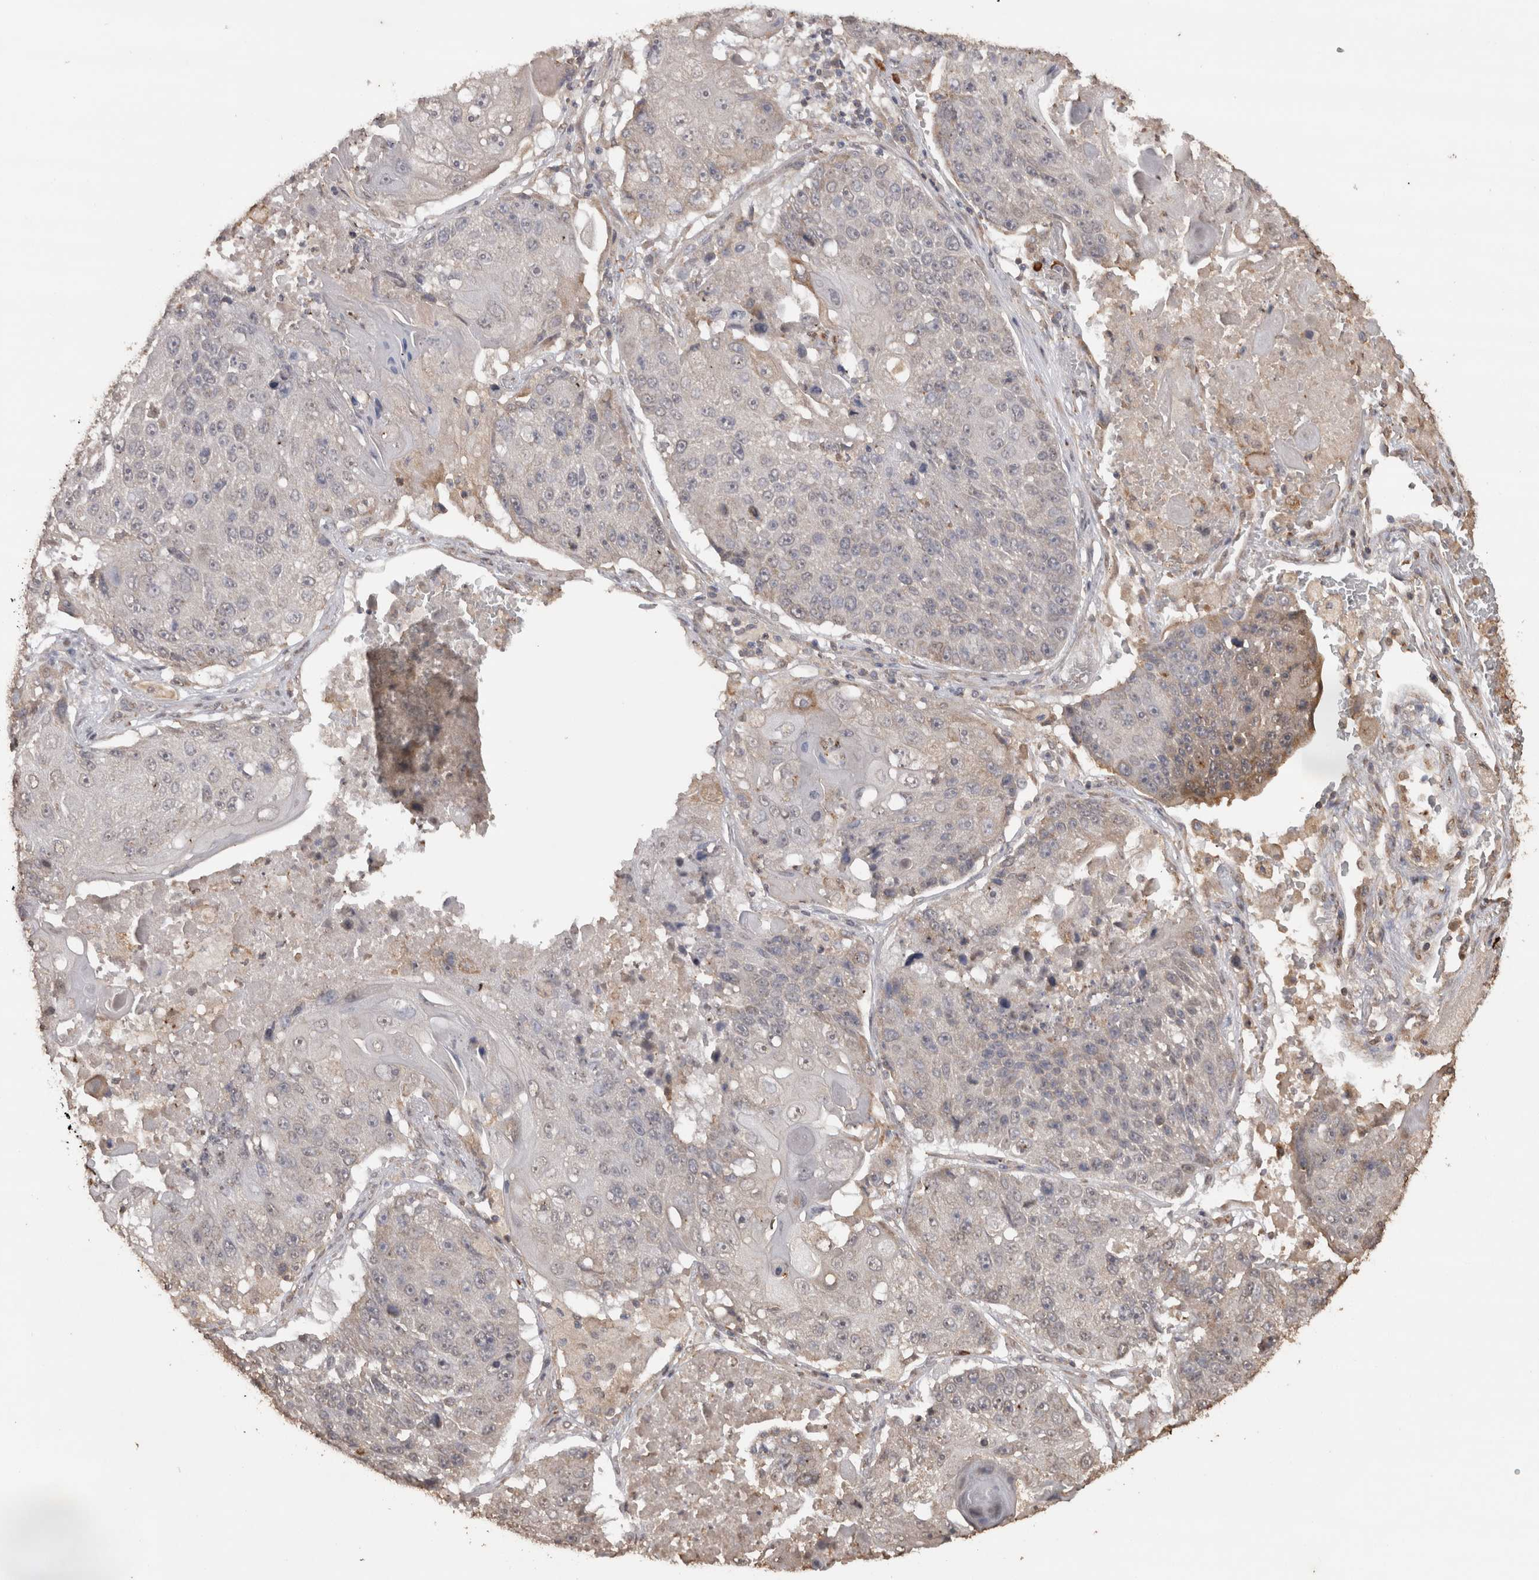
{"staining": {"intensity": "weak", "quantity": "25%-75%", "location": "cytoplasmic/membranous"}, "tissue": "lung cancer", "cell_type": "Tumor cells", "image_type": "cancer", "snomed": [{"axis": "morphology", "description": "Squamous cell carcinoma, NOS"}, {"axis": "topography", "description": "Lung"}], "caption": "A brown stain labels weak cytoplasmic/membranous positivity of a protein in lung cancer tumor cells.", "gene": "CRELD2", "patient": {"sex": "male", "age": 61}}